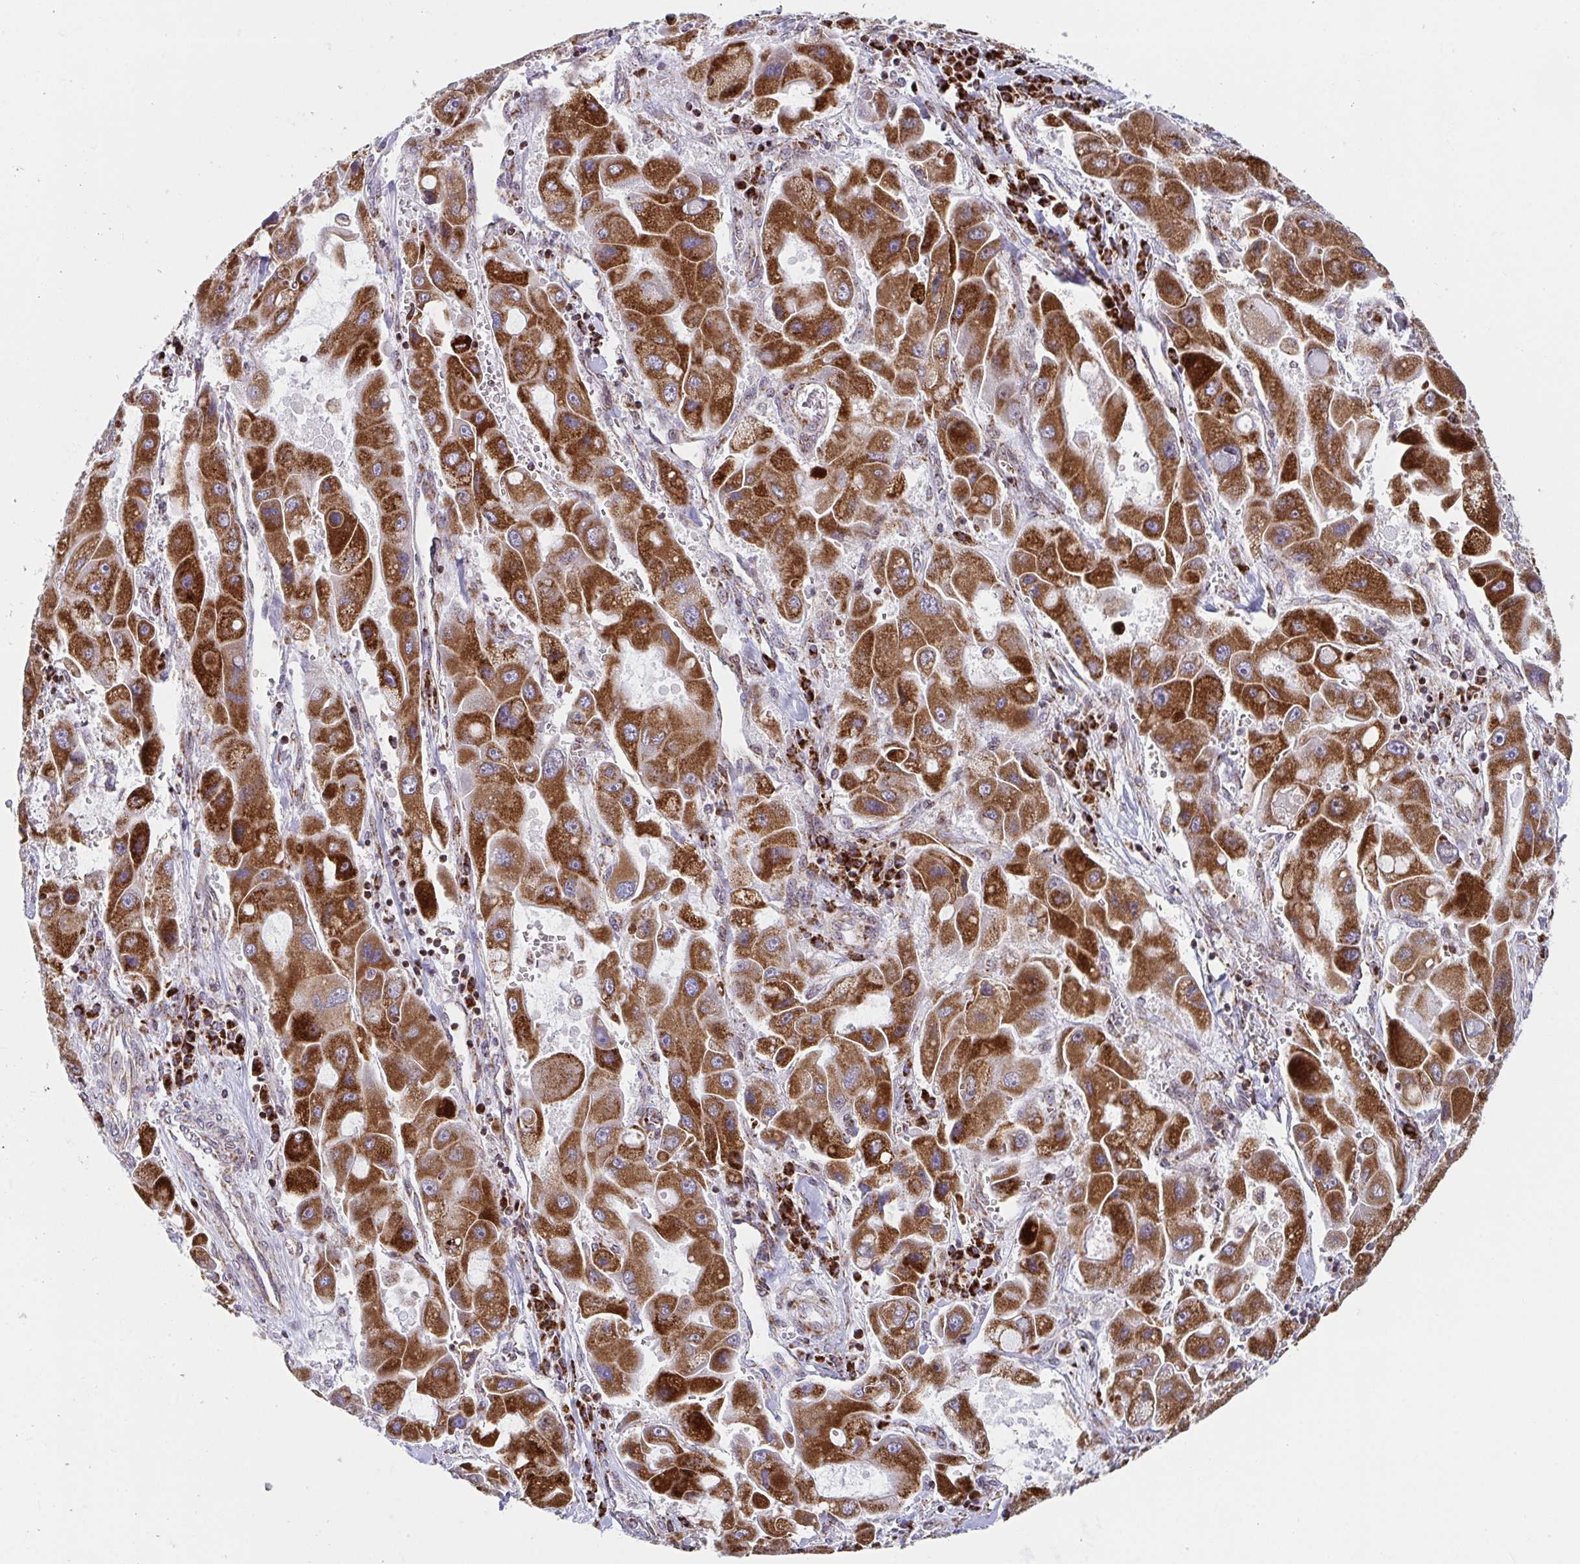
{"staining": {"intensity": "strong", "quantity": ">75%", "location": "cytoplasmic/membranous"}, "tissue": "liver cancer", "cell_type": "Tumor cells", "image_type": "cancer", "snomed": [{"axis": "morphology", "description": "Carcinoma, Hepatocellular, NOS"}, {"axis": "topography", "description": "Liver"}], "caption": "Strong cytoplasmic/membranous staining is seen in approximately >75% of tumor cells in liver cancer.", "gene": "ATP5MJ", "patient": {"sex": "male", "age": 24}}